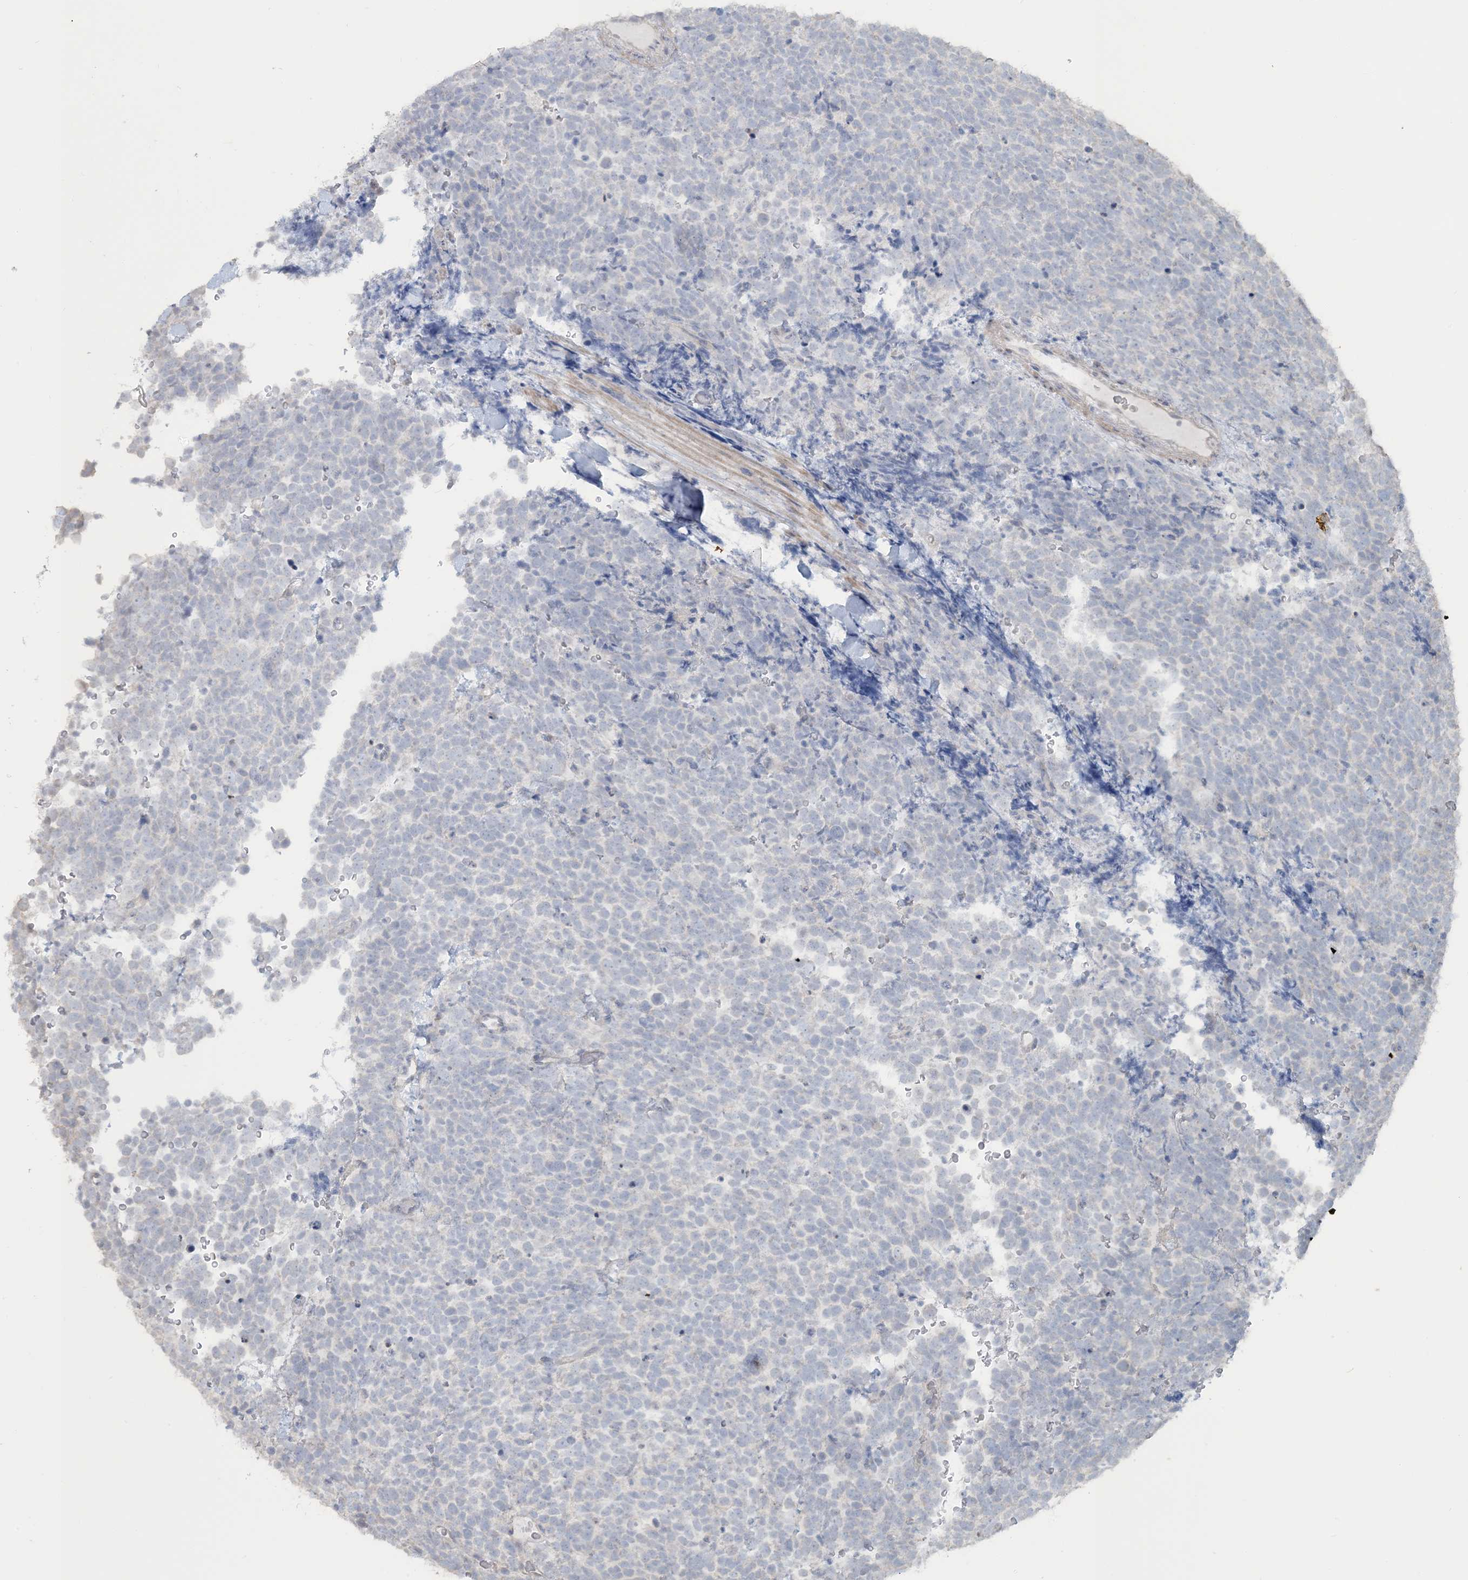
{"staining": {"intensity": "negative", "quantity": "none", "location": "none"}, "tissue": "urothelial cancer", "cell_type": "Tumor cells", "image_type": "cancer", "snomed": [{"axis": "morphology", "description": "Urothelial carcinoma, High grade"}, {"axis": "topography", "description": "Urinary bladder"}], "caption": "This is an immunohistochemistry (IHC) histopathology image of urothelial cancer. There is no positivity in tumor cells.", "gene": "NPHS2", "patient": {"sex": "female", "age": 82}}